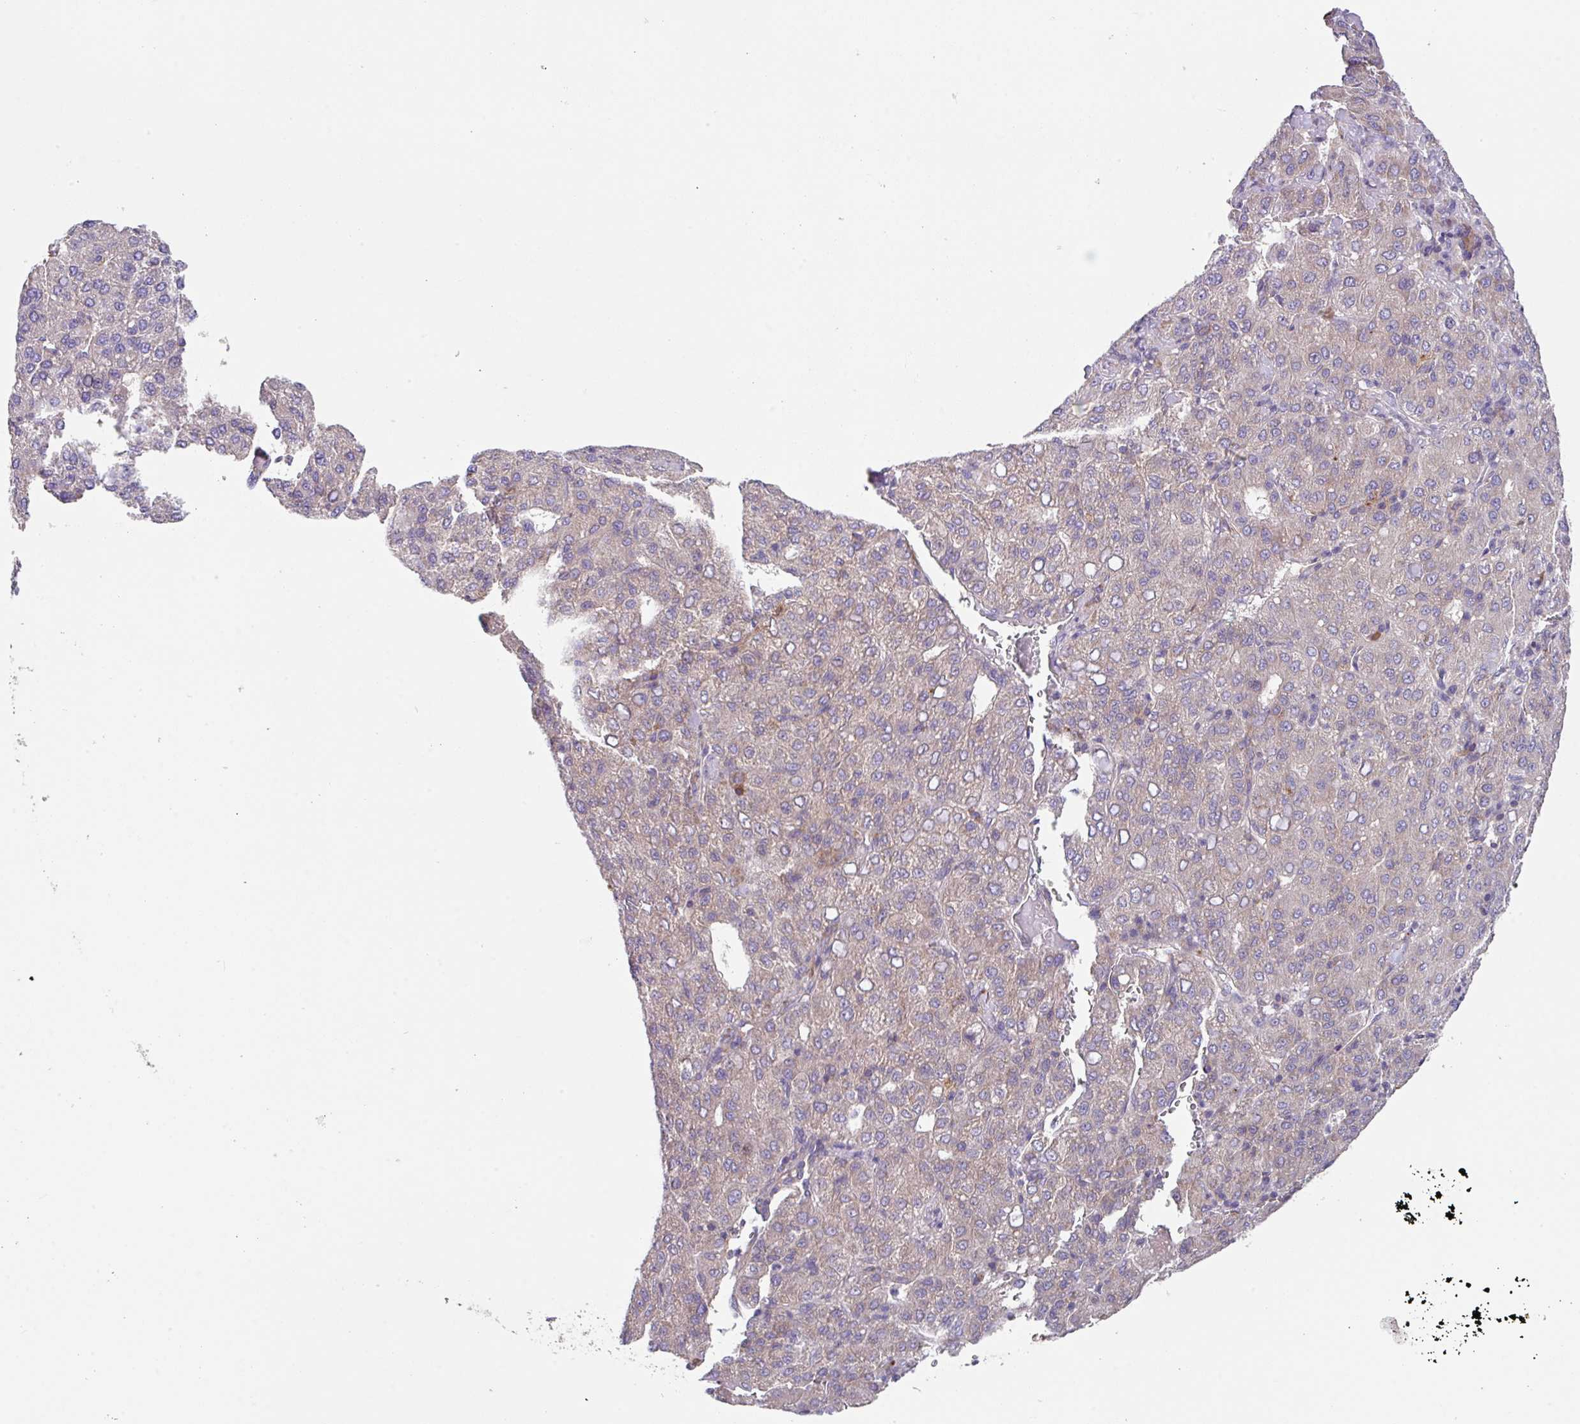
{"staining": {"intensity": "negative", "quantity": "none", "location": "none"}, "tissue": "liver cancer", "cell_type": "Tumor cells", "image_type": "cancer", "snomed": [{"axis": "morphology", "description": "Carcinoma, Hepatocellular, NOS"}, {"axis": "topography", "description": "Liver"}], "caption": "IHC of hepatocellular carcinoma (liver) displays no staining in tumor cells.", "gene": "EIF4B", "patient": {"sex": "male", "age": 65}}